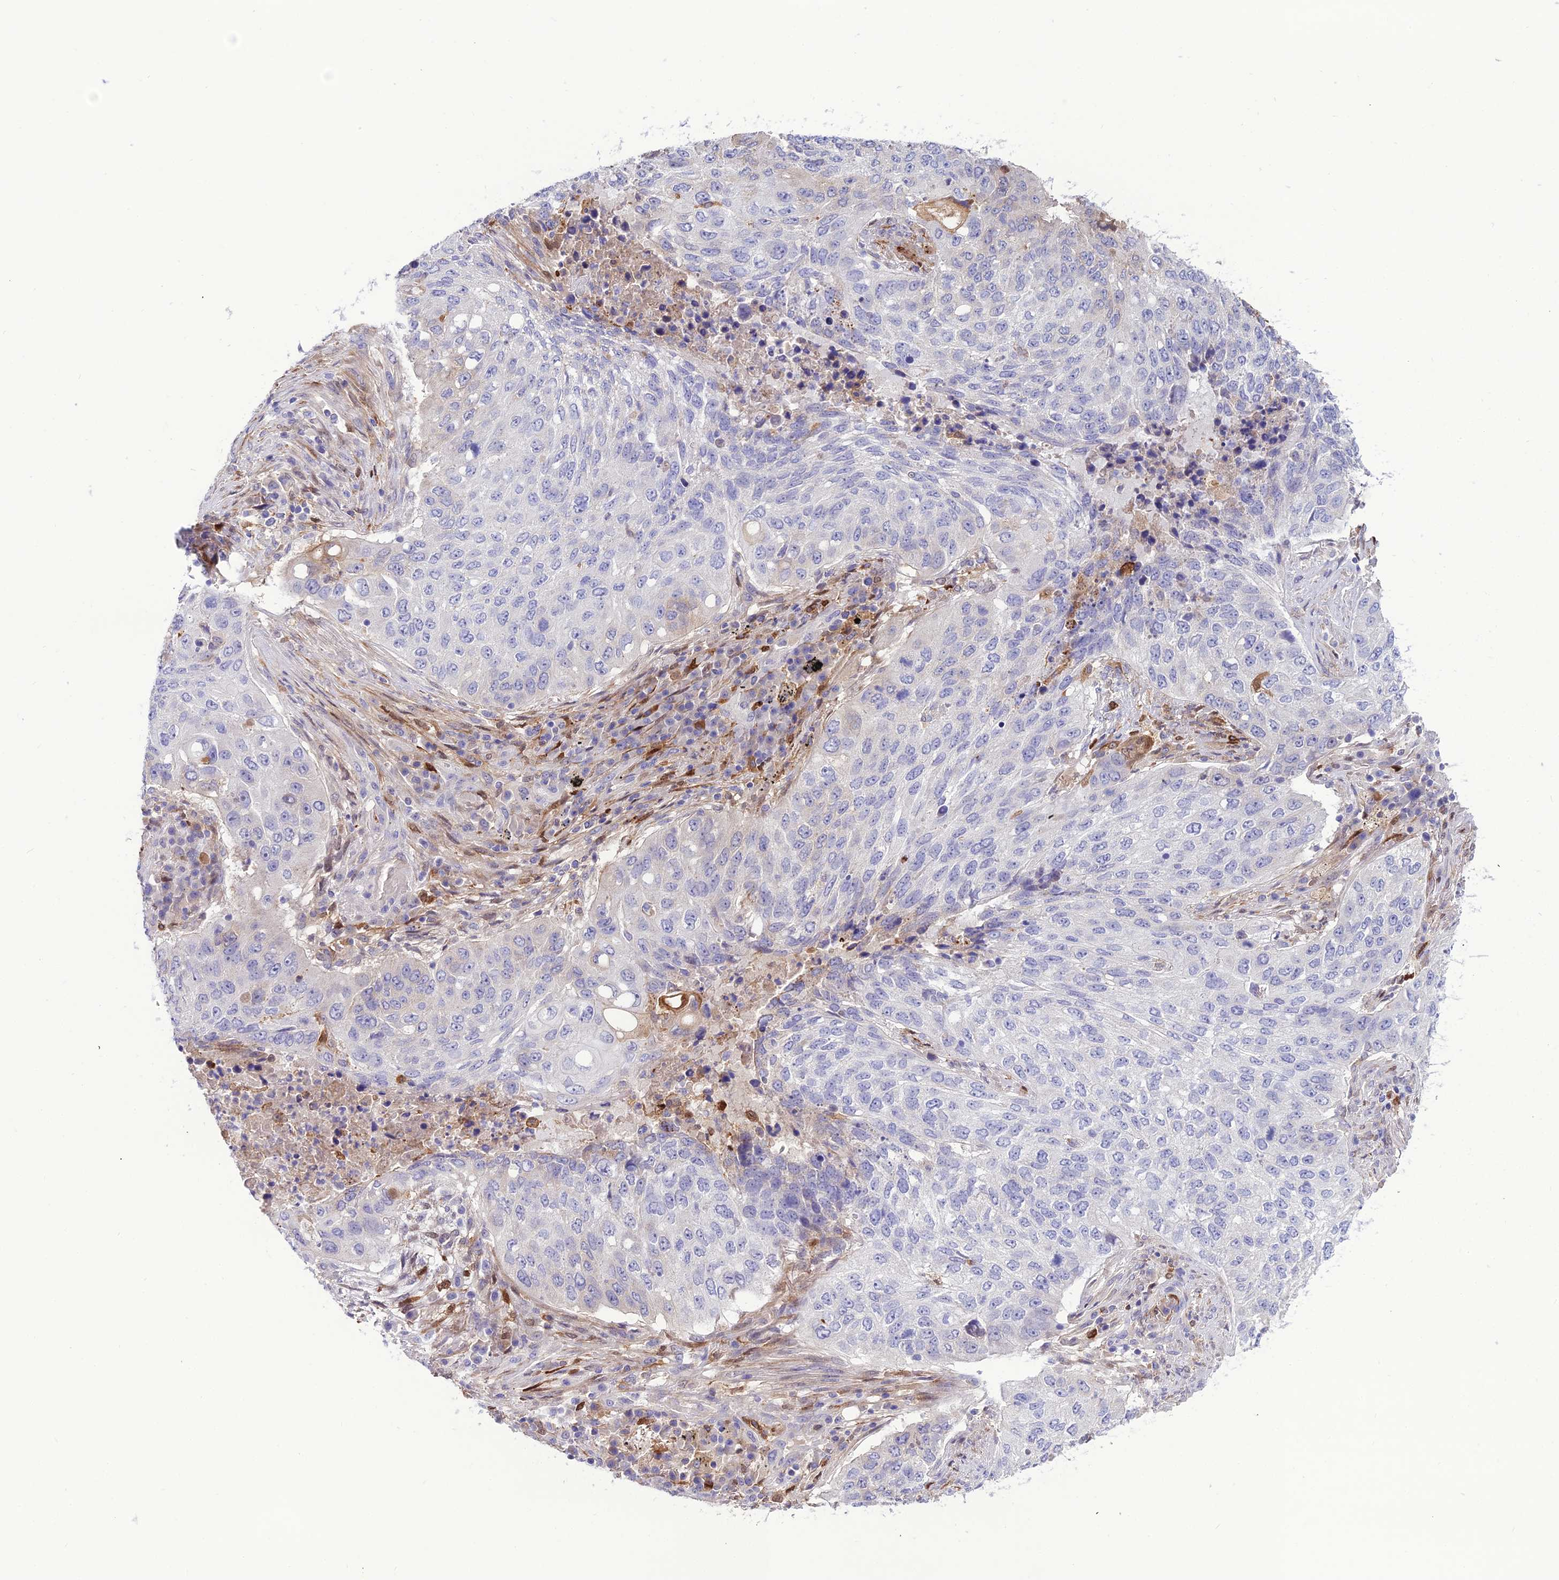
{"staining": {"intensity": "negative", "quantity": "none", "location": "none"}, "tissue": "lung cancer", "cell_type": "Tumor cells", "image_type": "cancer", "snomed": [{"axis": "morphology", "description": "Squamous cell carcinoma, NOS"}, {"axis": "topography", "description": "Lung"}], "caption": "Tumor cells are negative for brown protein staining in squamous cell carcinoma (lung). (Immunohistochemistry (ihc), brightfield microscopy, high magnification).", "gene": "MB21D2", "patient": {"sex": "female", "age": 63}}